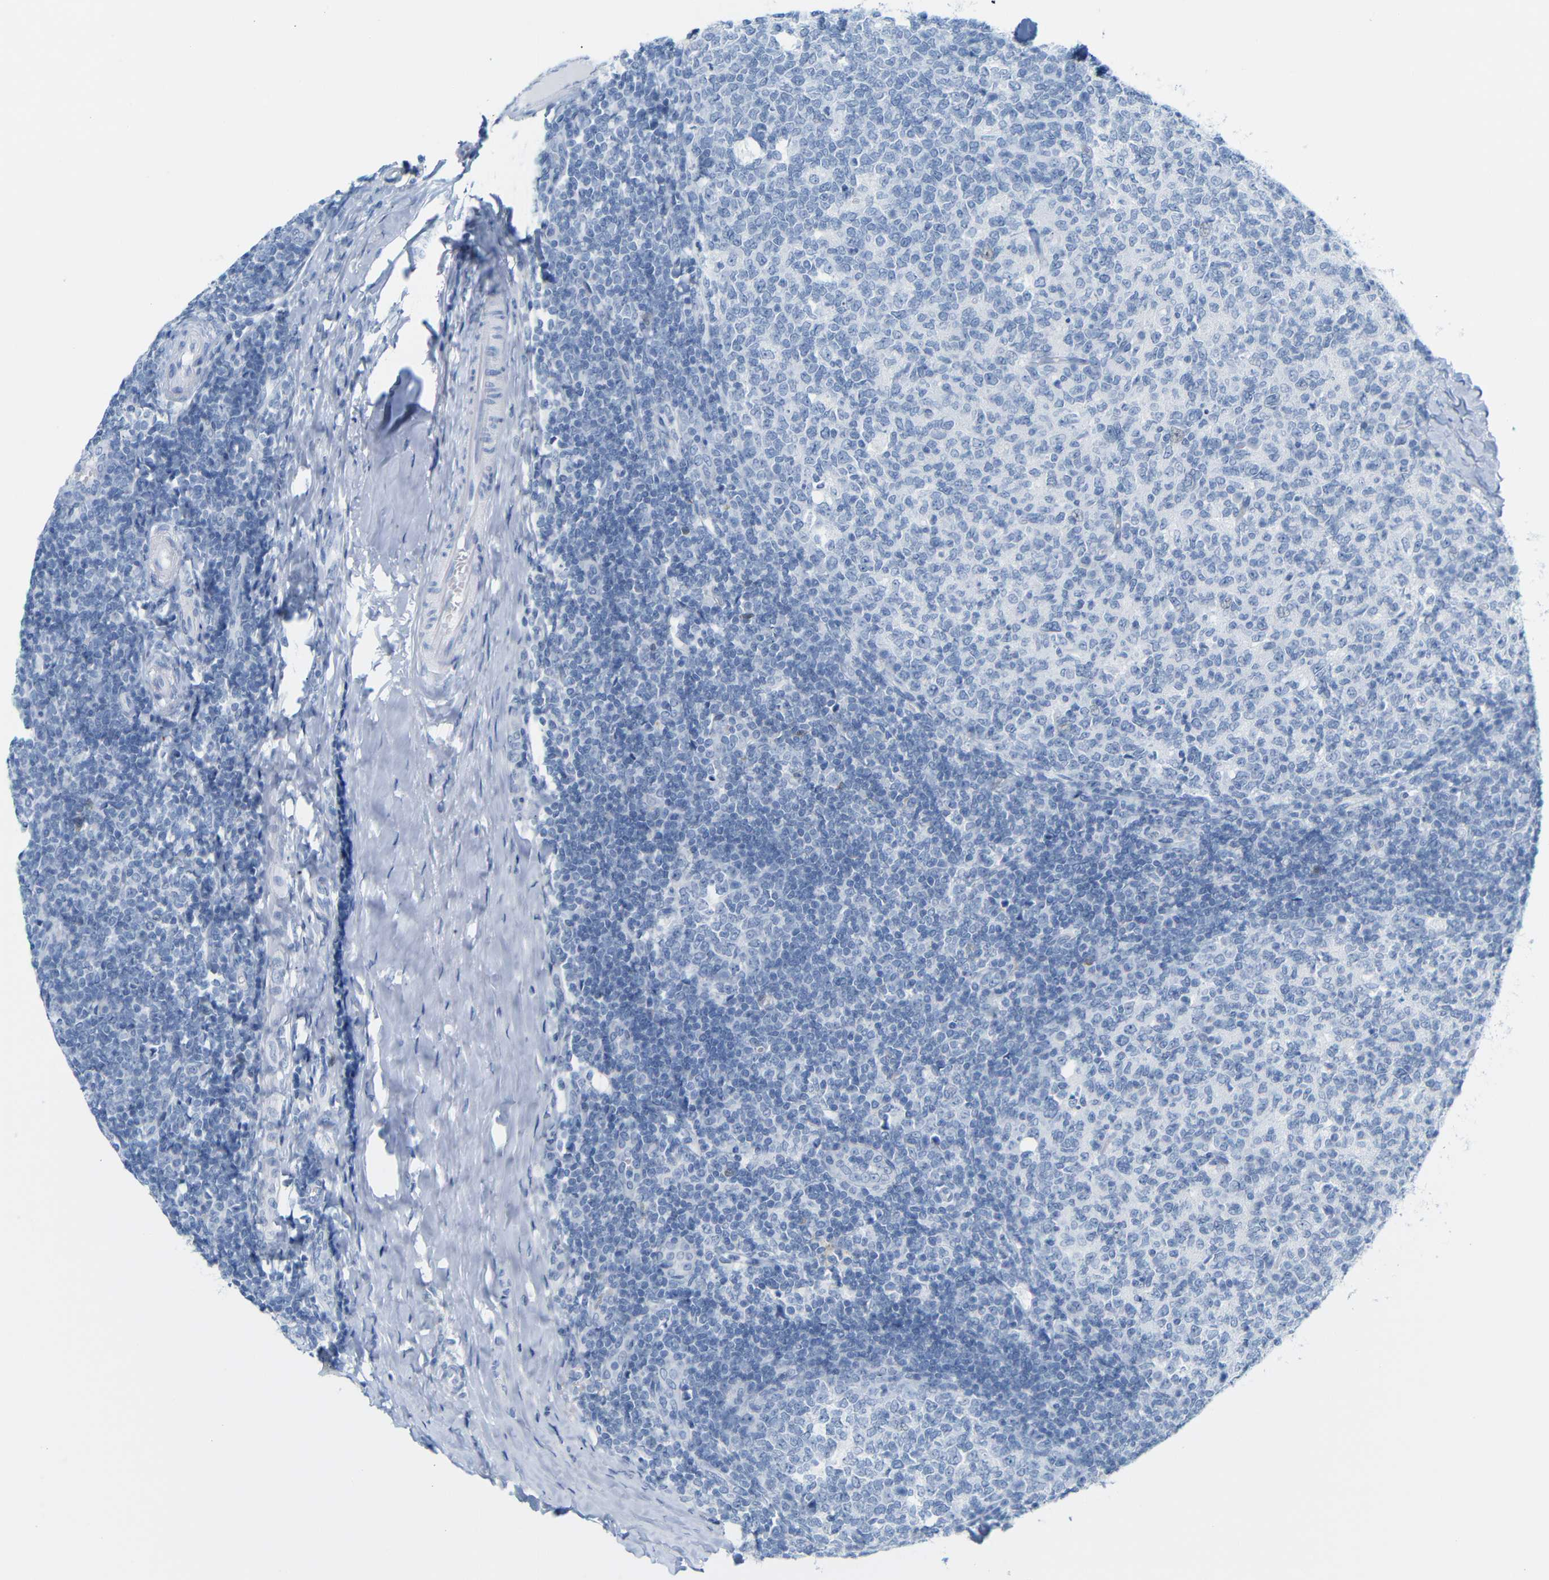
{"staining": {"intensity": "negative", "quantity": "none", "location": "none"}, "tissue": "tonsil", "cell_type": "Germinal center cells", "image_type": "normal", "snomed": [{"axis": "morphology", "description": "Normal tissue, NOS"}, {"axis": "topography", "description": "Tonsil"}], "caption": "This is an IHC image of unremarkable tonsil. There is no expression in germinal center cells.", "gene": "MT1A", "patient": {"sex": "female", "age": 19}}